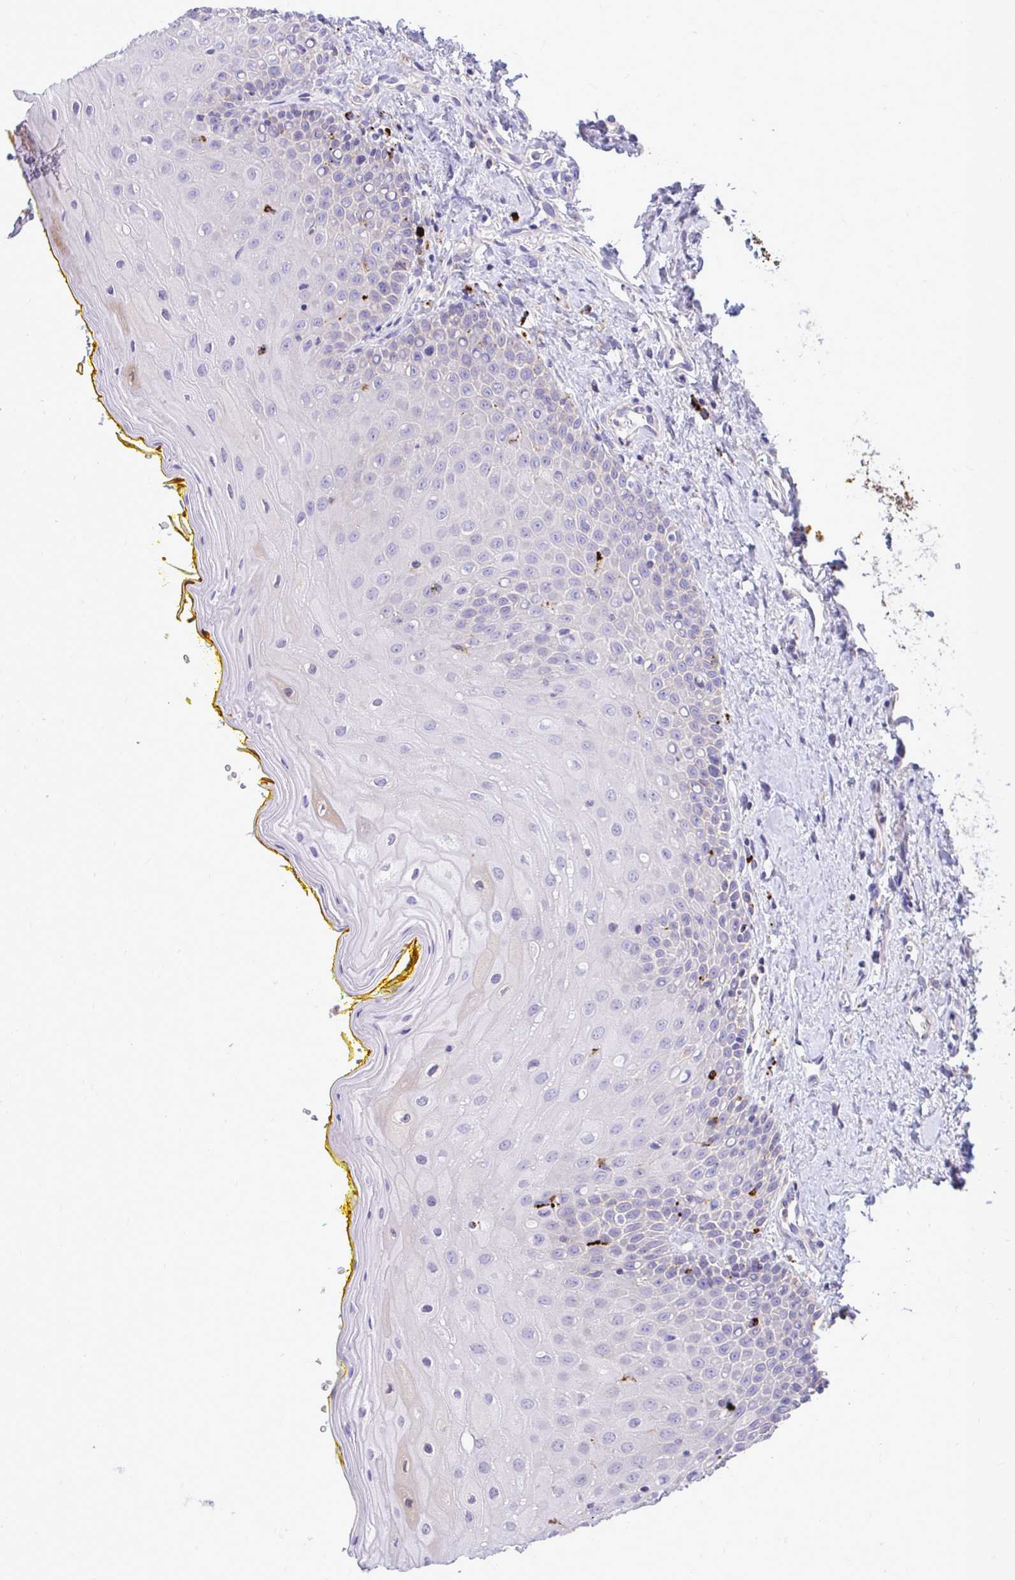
{"staining": {"intensity": "negative", "quantity": "none", "location": "none"}, "tissue": "oral mucosa", "cell_type": "Squamous epithelial cells", "image_type": "normal", "snomed": [{"axis": "morphology", "description": "Normal tissue, NOS"}, {"axis": "morphology", "description": "Squamous cell carcinoma, NOS"}, {"axis": "topography", "description": "Oral tissue"}, {"axis": "topography", "description": "Head-Neck"}], "caption": "Immunohistochemistry (IHC) of unremarkable human oral mucosa exhibits no expression in squamous epithelial cells.", "gene": "TP53I11", "patient": {"sex": "female", "age": 70}}